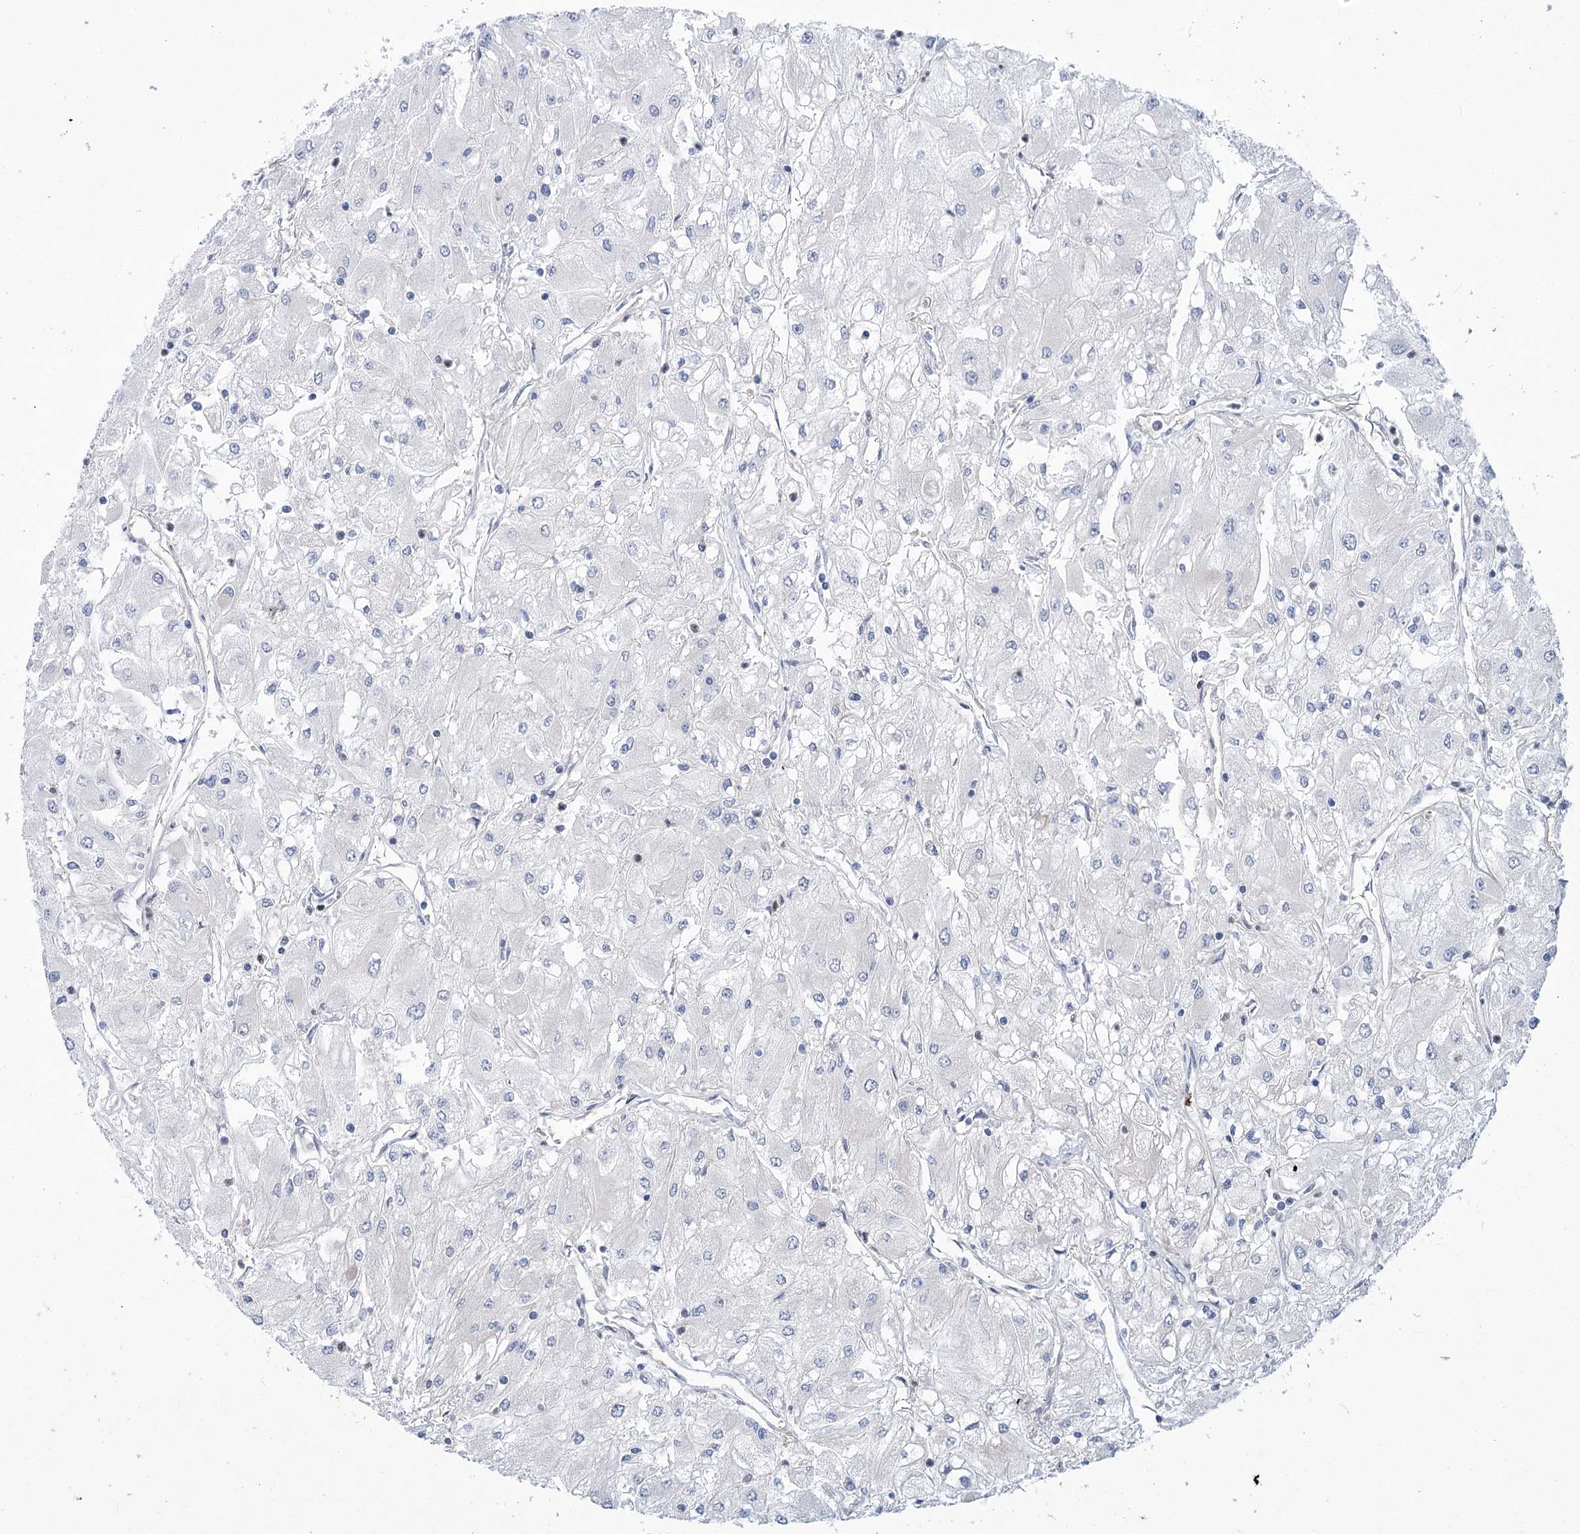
{"staining": {"intensity": "negative", "quantity": "none", "location": "none"}, "tissue": "renal cancer", "cell_type": "Tumor cells", "image_type": "cancer", "snomed": [{"axis": "morphology", "description": "Adenocarcinoma, NOS"}, {"axis": "topography", "description": "Kidney"}], "caption": "This is an immunohistochemistry photomicrograph of renal cancer (adenocarcinoma). There is no positivity in tumor cells.", "gene": "THAP6", "patient": {"sex": "male", "age": 80}}